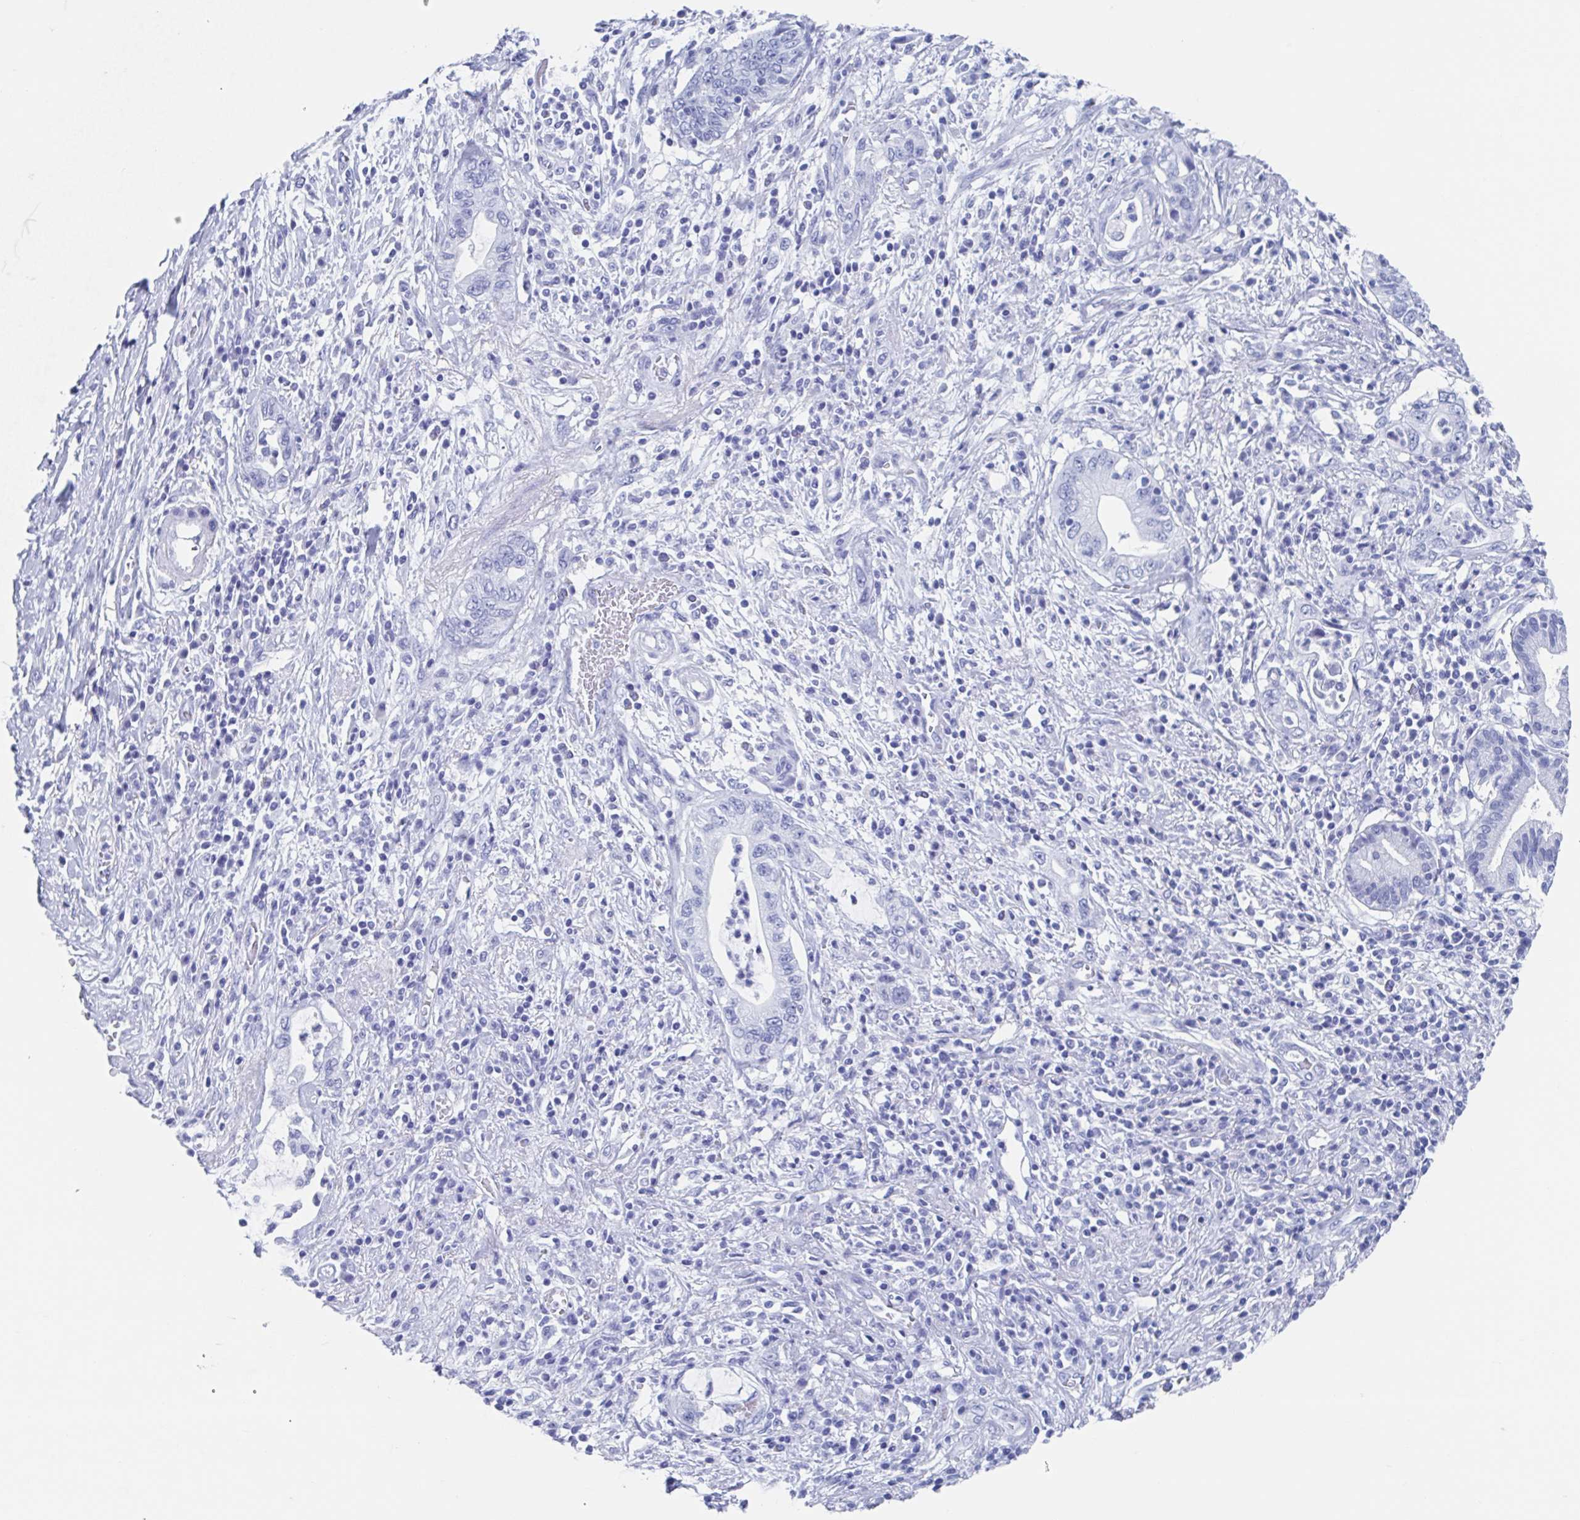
{"staining": {"intensity": "negative", "quantity": "none", "location": "none"}, "tissue": "pancreatic cancer", "cell_type": "Tumor cells", "image_type": "cancer", "snomed": [{"axis": "morphology", "description": "Adenocarcinoma, NOS"}, {"axis": "topography", "description": "Pancreas"}], "caption": "Pancreatic adenocarcinoma was stained to show a protein in brown. There is no significant positivity in tumor cells. The staining was performed using DAB (3,3'-diaminobenzidine) to visualize the protein expression in brown, while the nuclei were stained in blue with hematoxylin (Magnification: 20x).", "gene": "C10orf53", "patient": {"sex": "female", "age": 72}}